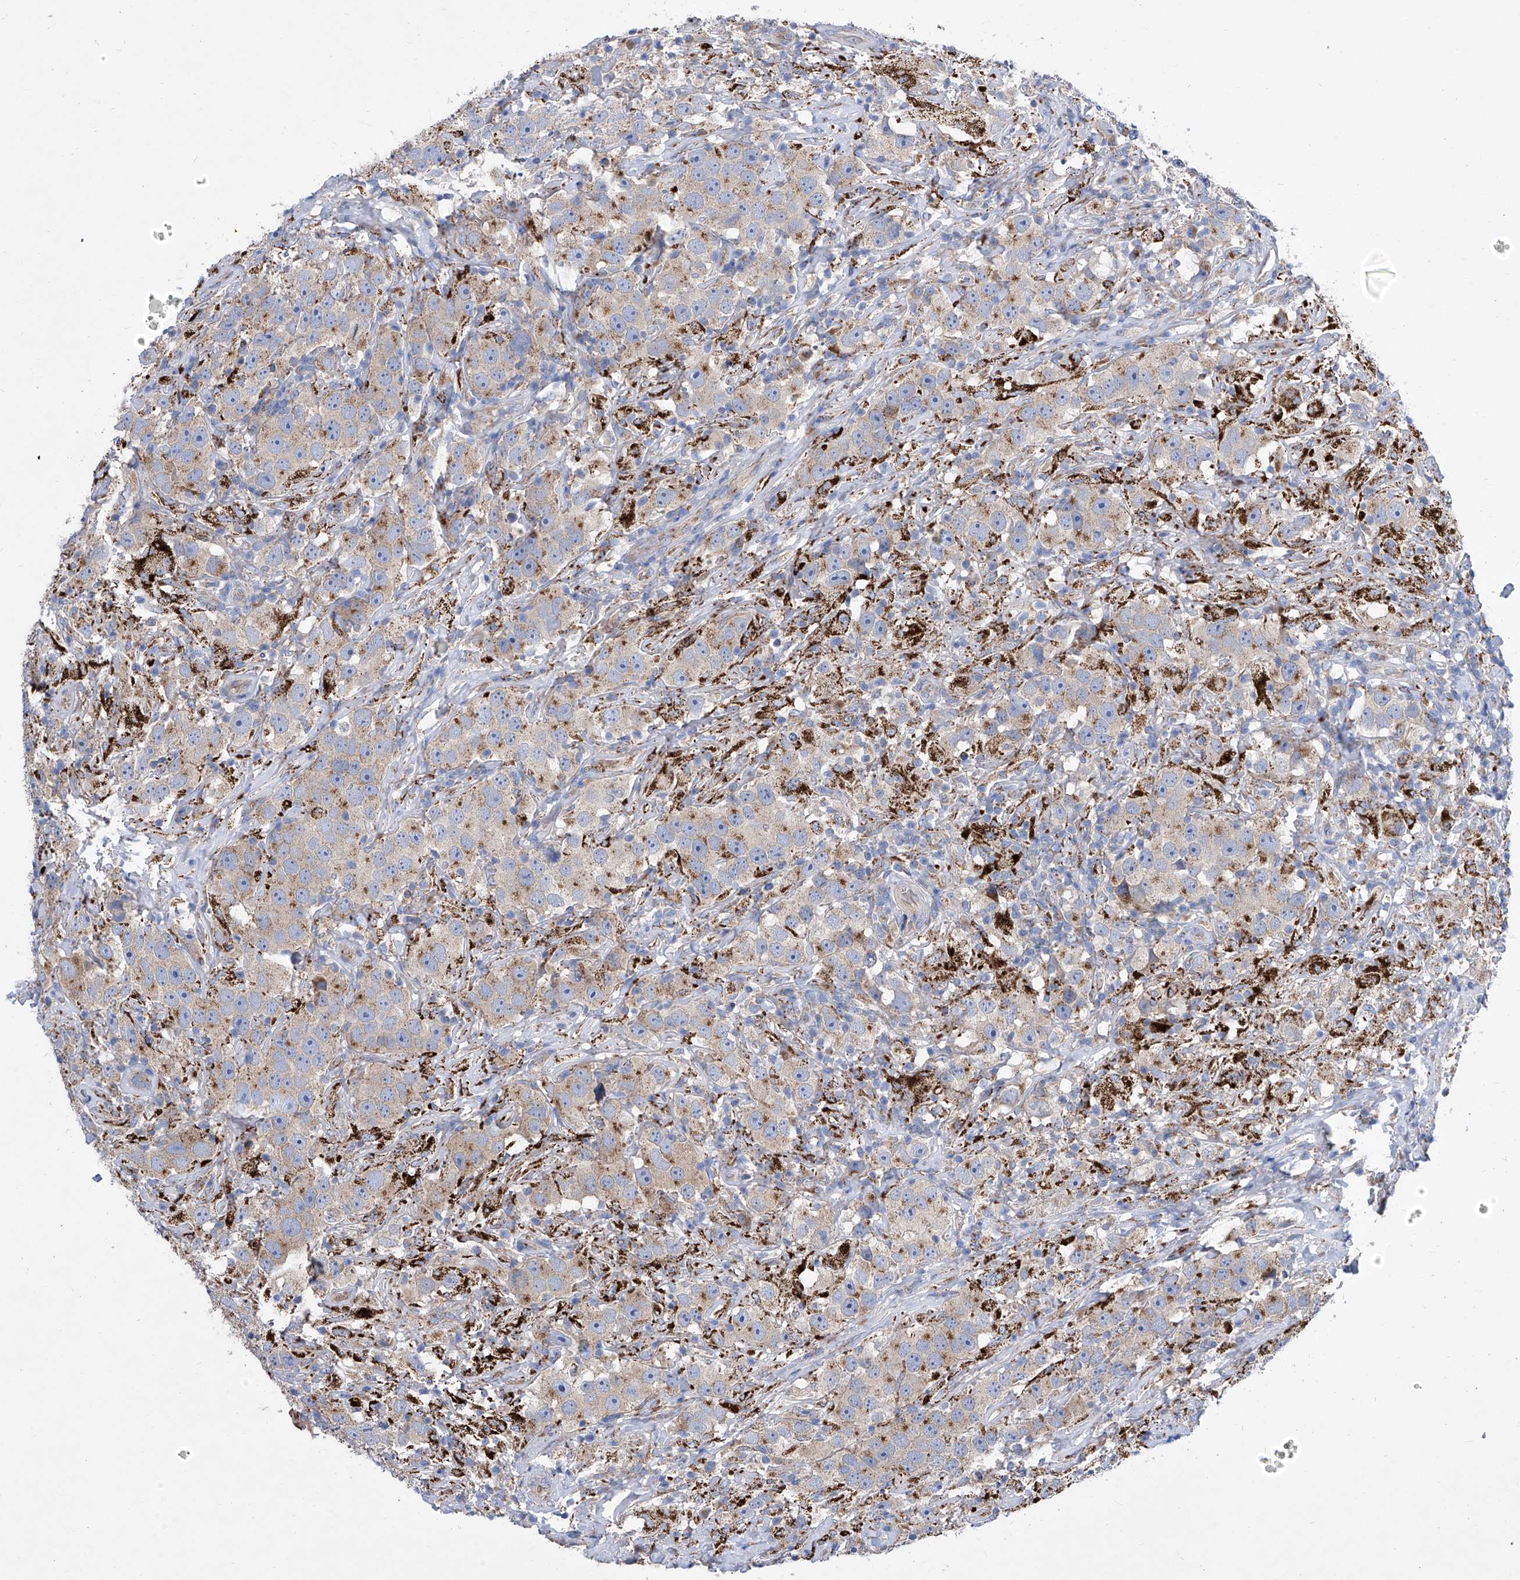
{"staining": {"intensity": "weak", "quantity": ">75%", "location": "cytoplasmic/membranous"}, "tissue": "testis cancer", "cell_type": "Tumor cells", "image_type": "cancer", "snomed": [{"axis": "morphology", "description": "Seminoma, NOS"}, {"axis": "topography", "description": "Testis"}], "caption": "Testis cancer (seminoma) was stained to show a protein in brown. There is low levels of weak cytoplasmic/membranous positivity in about >75% of tumor cells.", "gene": "TJAP1", "patient": {"sex": "male", "age": 49}}